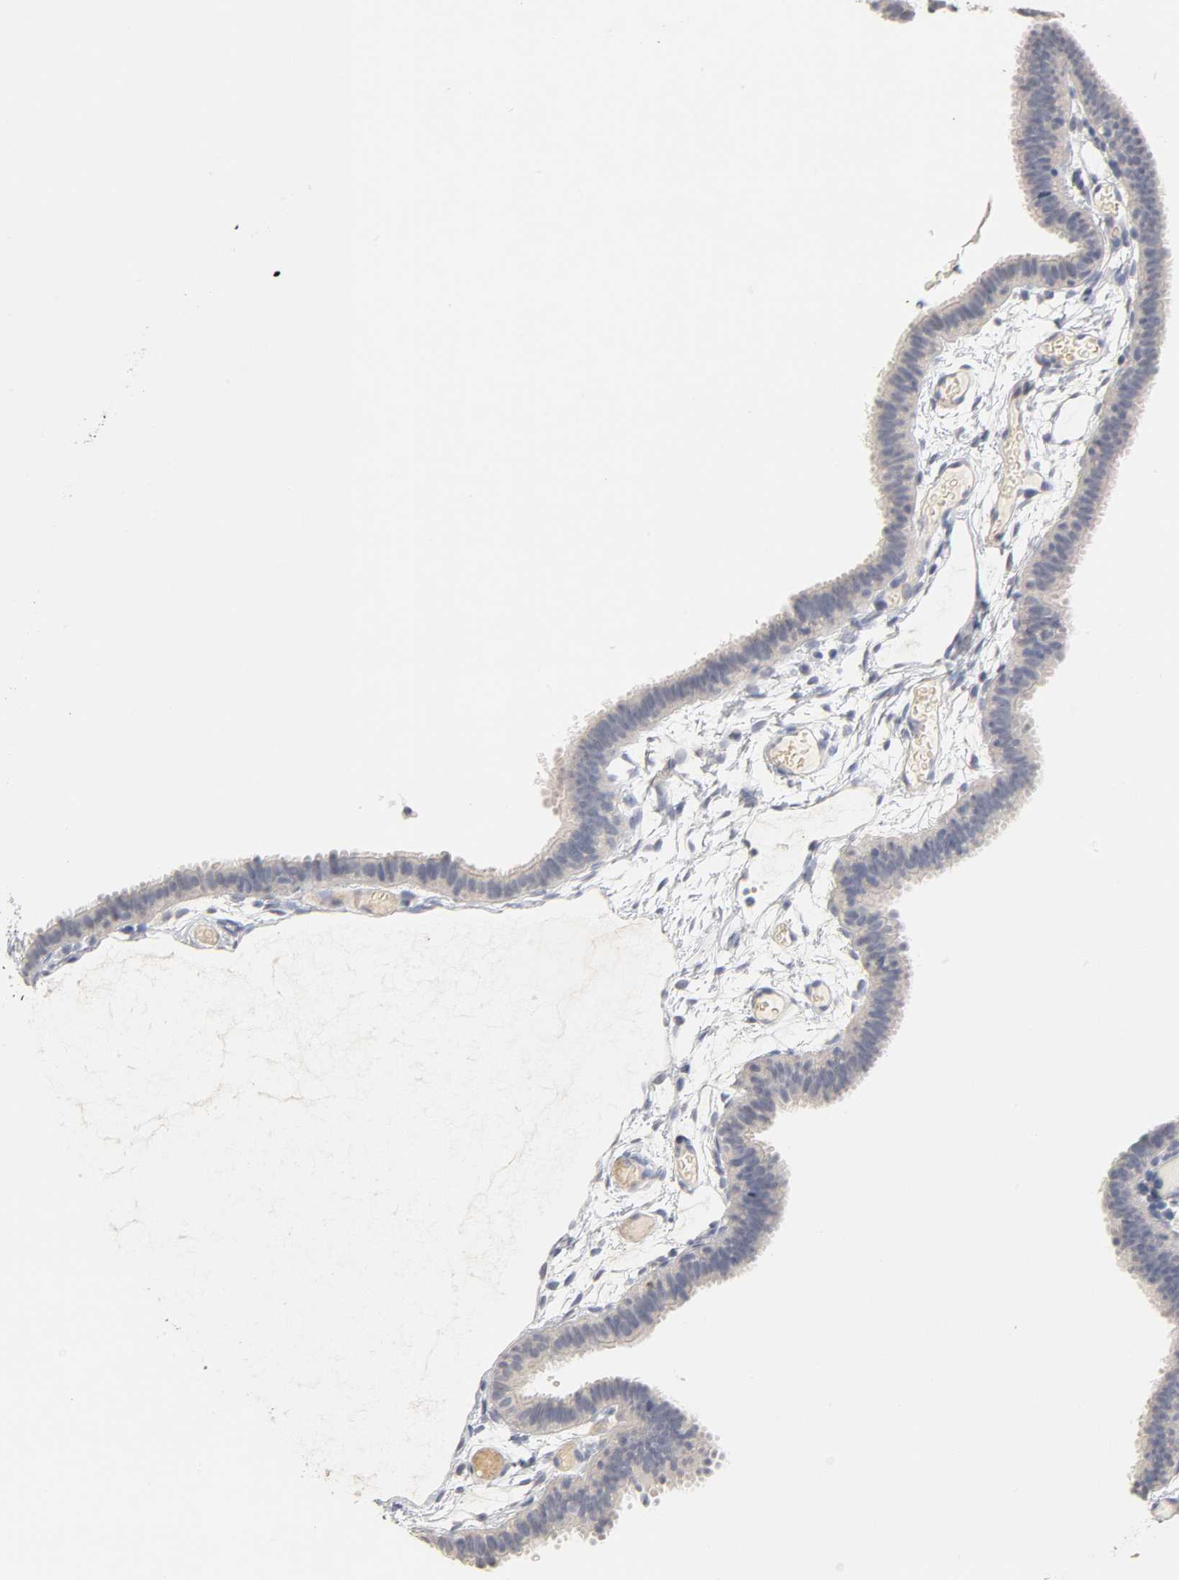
{"staining": {"intensity": "negative", "quantity": "none", "location": "none"}, "tissue": "fallopian tube", "cell_type": "Glandular cells", "image_type": "normal", "snomed": [{"axis": "morphology", "description": "Normal tissue, NOS"}, {"axis": "topography", "description": "Fallopian tube"}], "caption": "DAB immunohistochemical staining of unremarkable human fallopian tube displays no significant staining in glandular cells. Nuclei are stained in blue.", "gene": "OVOL1", "patient": {"sex": "female", "age": 29}}